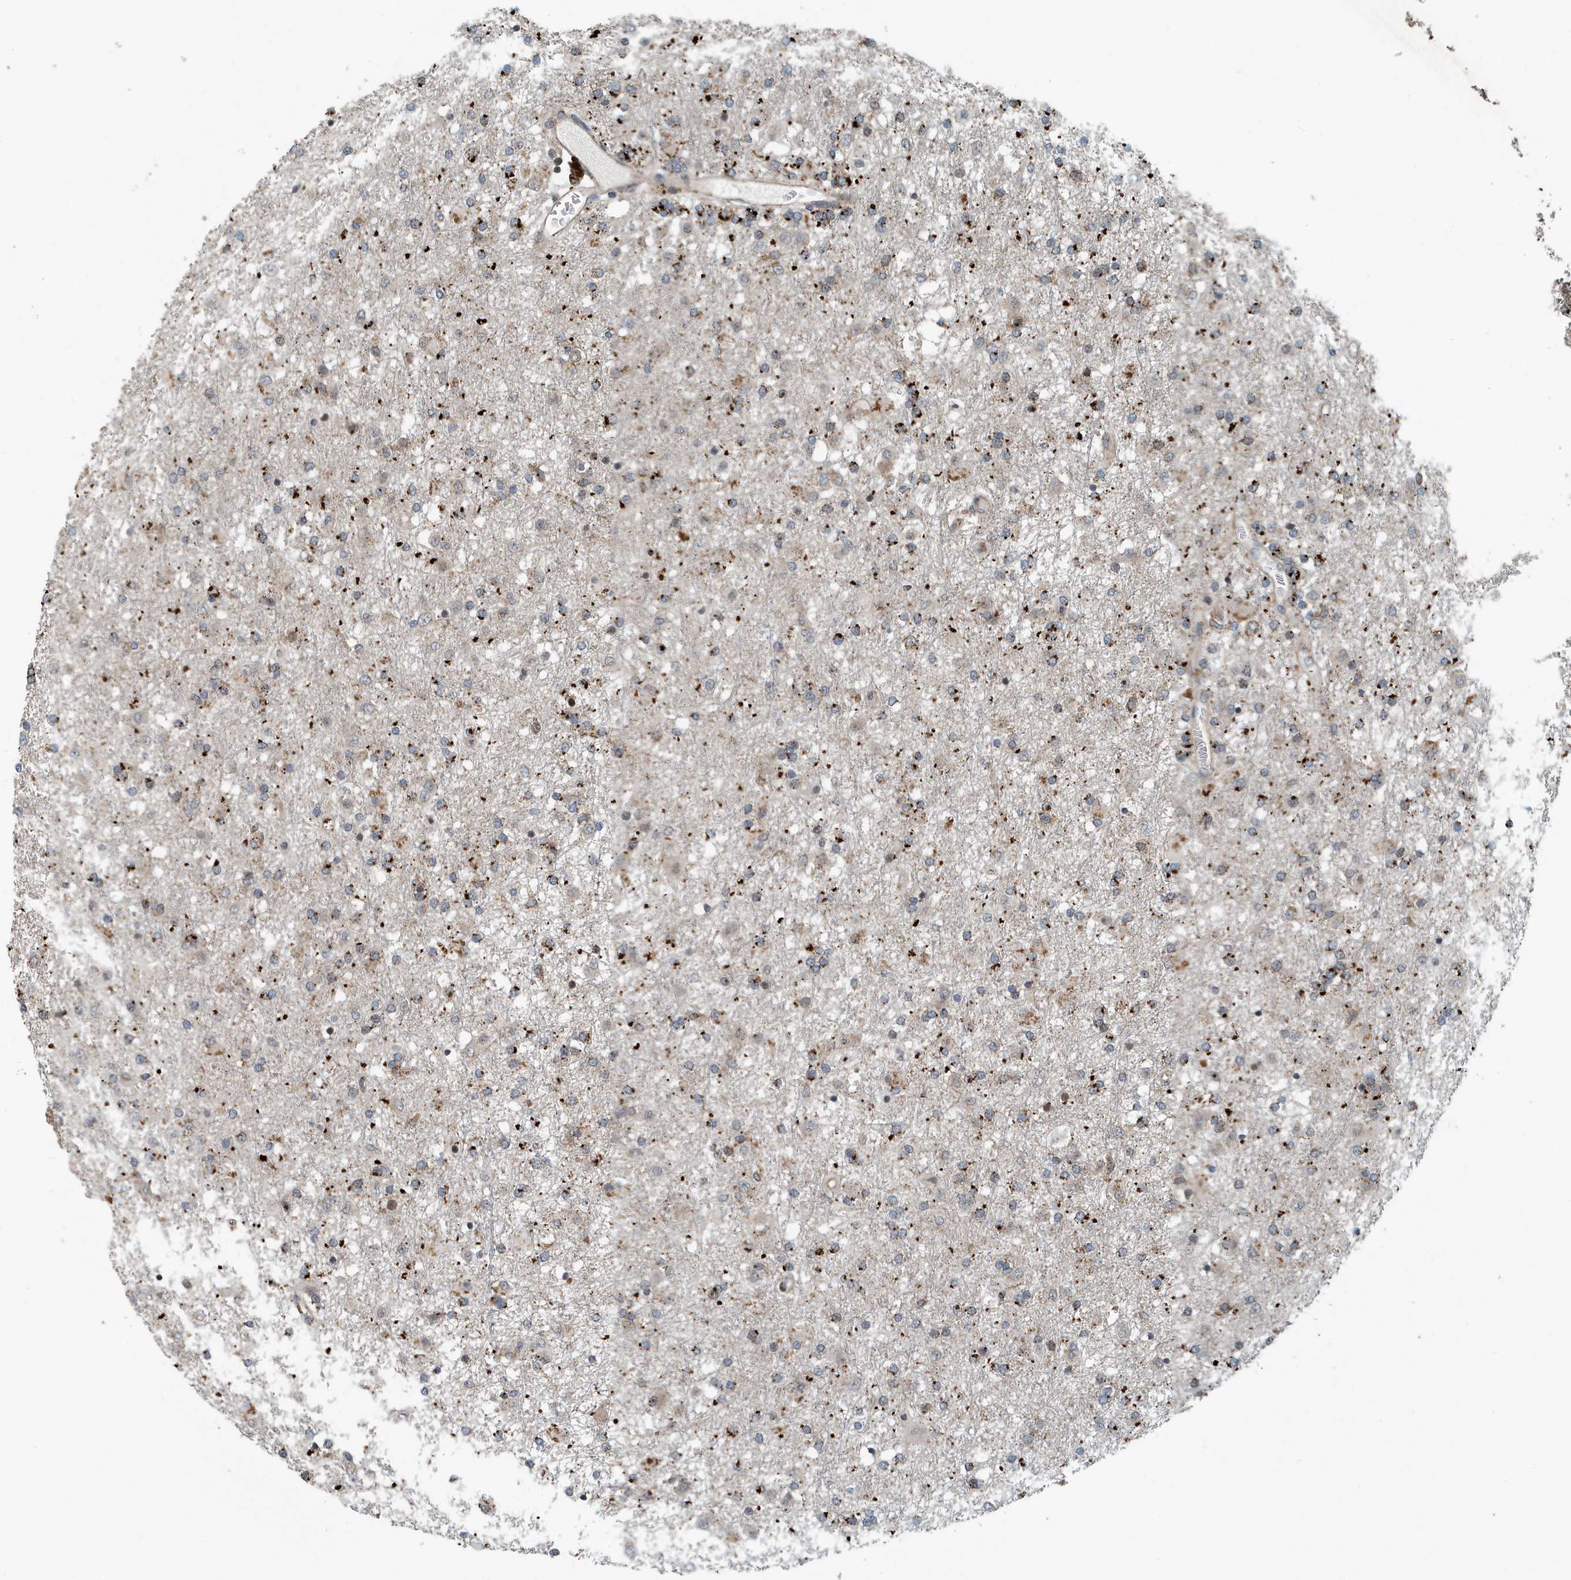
{"staining": {"intensity": "moderate", "quantity": ">75%", "location": "cytoplasmic/membranous"}, "tissue": "glioma", "cell_type": "Tumor cells", "image_type": "cancer", "snomed": [{"axis": "morphology", "description": "Glioma, malignant, Low grade"}, {"axis": "topography", "description": "Brain"}], "caption": "The photomicrograph exhibits staining of glioma, revealing moderate cytoplasmic/membranous protein staining (brown color) within tumor cells. The protein is shown in brown color, while the nuclei are stained blue.", "gene": "KIF15", "patient": {"sex": "male", "age": 65}}